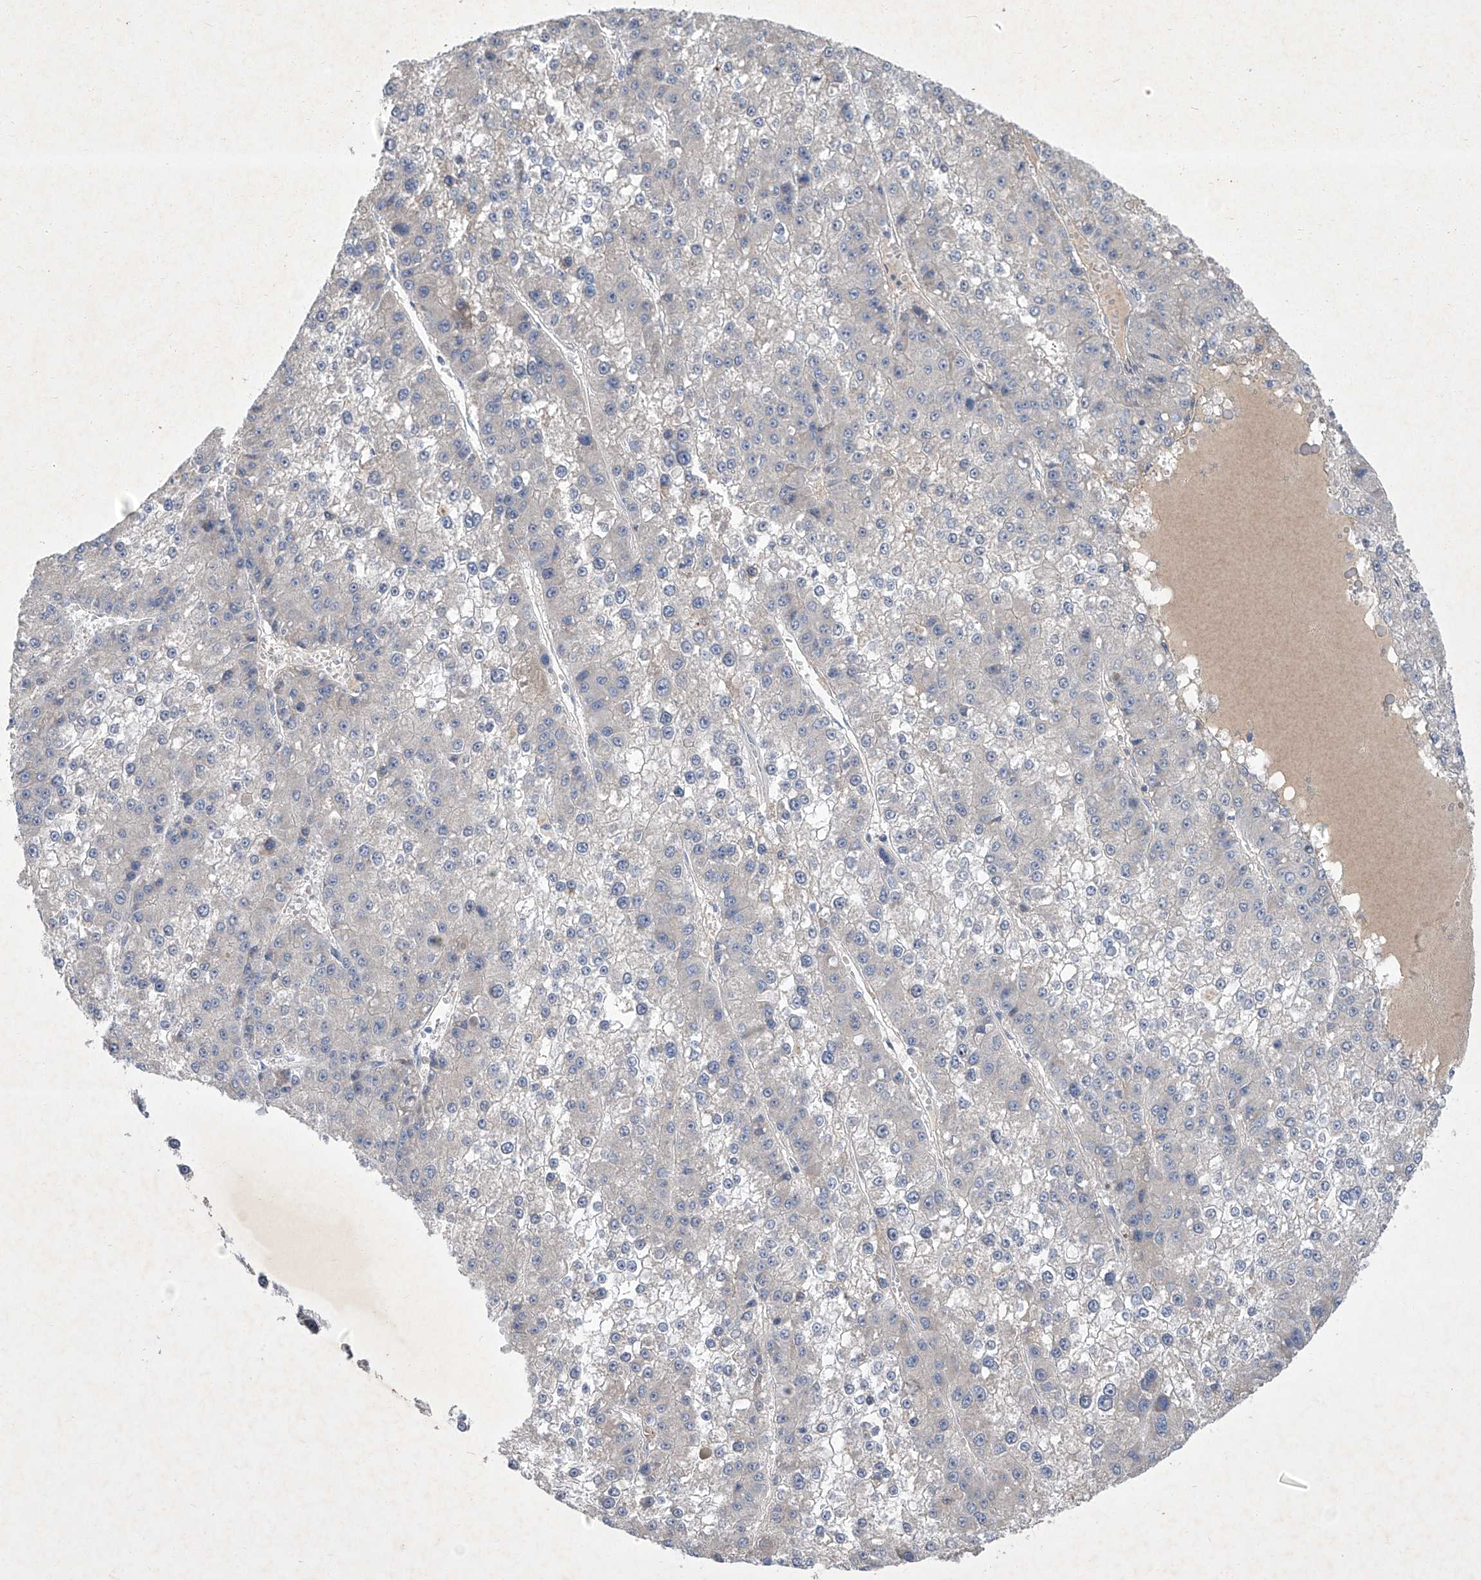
{"staining": {"intensity": "negative", "quantity": "none", "location": "none"}, "tissue": "liver cancer", "cell_type": "Tumor cells", "image_type": "cancer", "snomed": [{"axis": "morphology", "description": "Carcinoma, Hepatocellular, NOS"}, {"axis": "topography", "description": "Liver"}], "caption": "Protein analysis of hepatocellular carcinoma (liver) reveals no significant positivity in tumor cells.", "gene": "SBK2", "patient": {"sex": "female", "age": 73}}